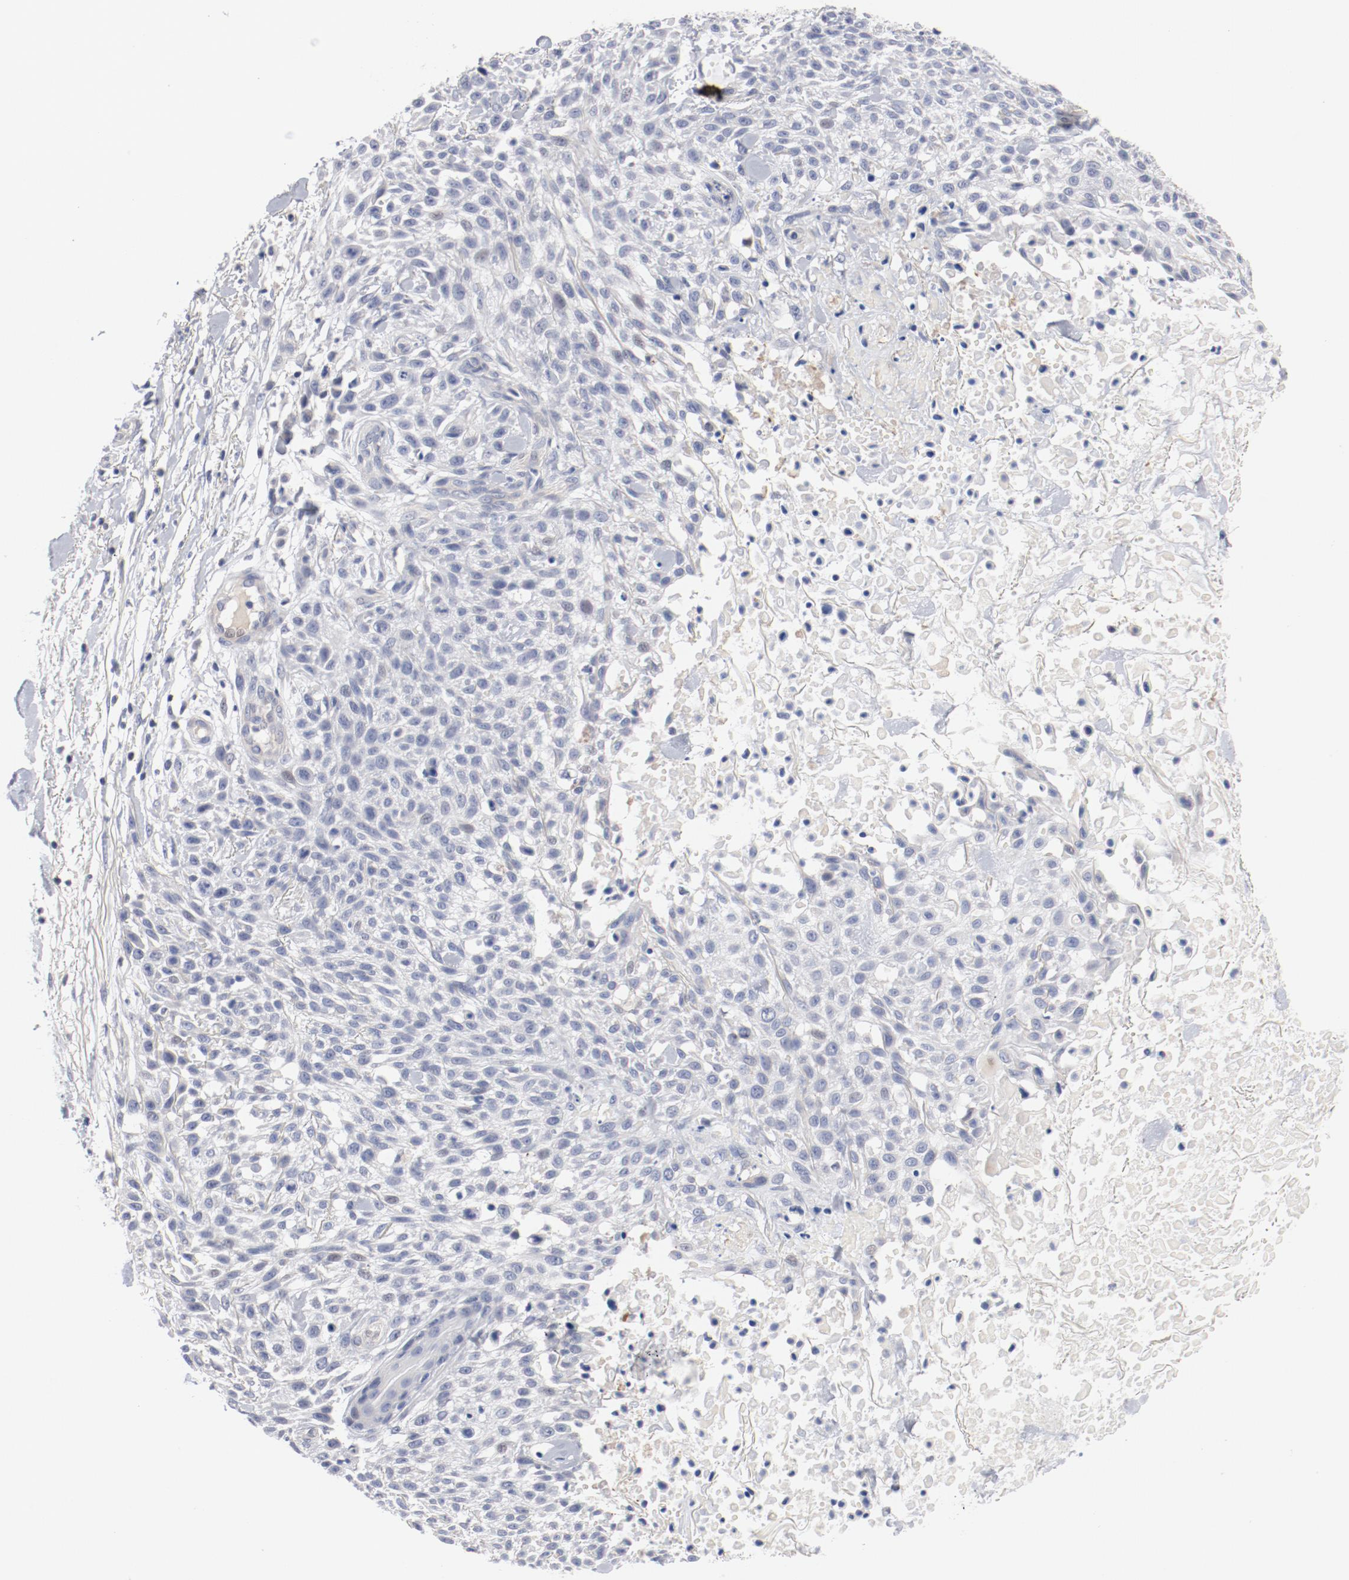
{"staining": {"intensity": "negative", "quantity": "none", "location": "none"}, "tissue": "skin cancer", "cell_type": "Tumor cells", "image_type": "cancer", "snomed": [{"axis": "morphology", "description": "Squamous cell carcinoma, NOS"}, {"axis": "topography", "description": "Skin"}], "caption": "Immunohistochemistry histopathology image of neoplastic tissue: human skin squamous cell carcinoma stained with DAB demonstrates no significant protein positivity in tumor cells. (Stains: DAB immunohistochemistry (IHC) with hematoxylin counter stain, Microscopy: brightfield microscopy at high magnification).", "gene": "KCNK13", "patient": {"sex": "female", "age": 42}}